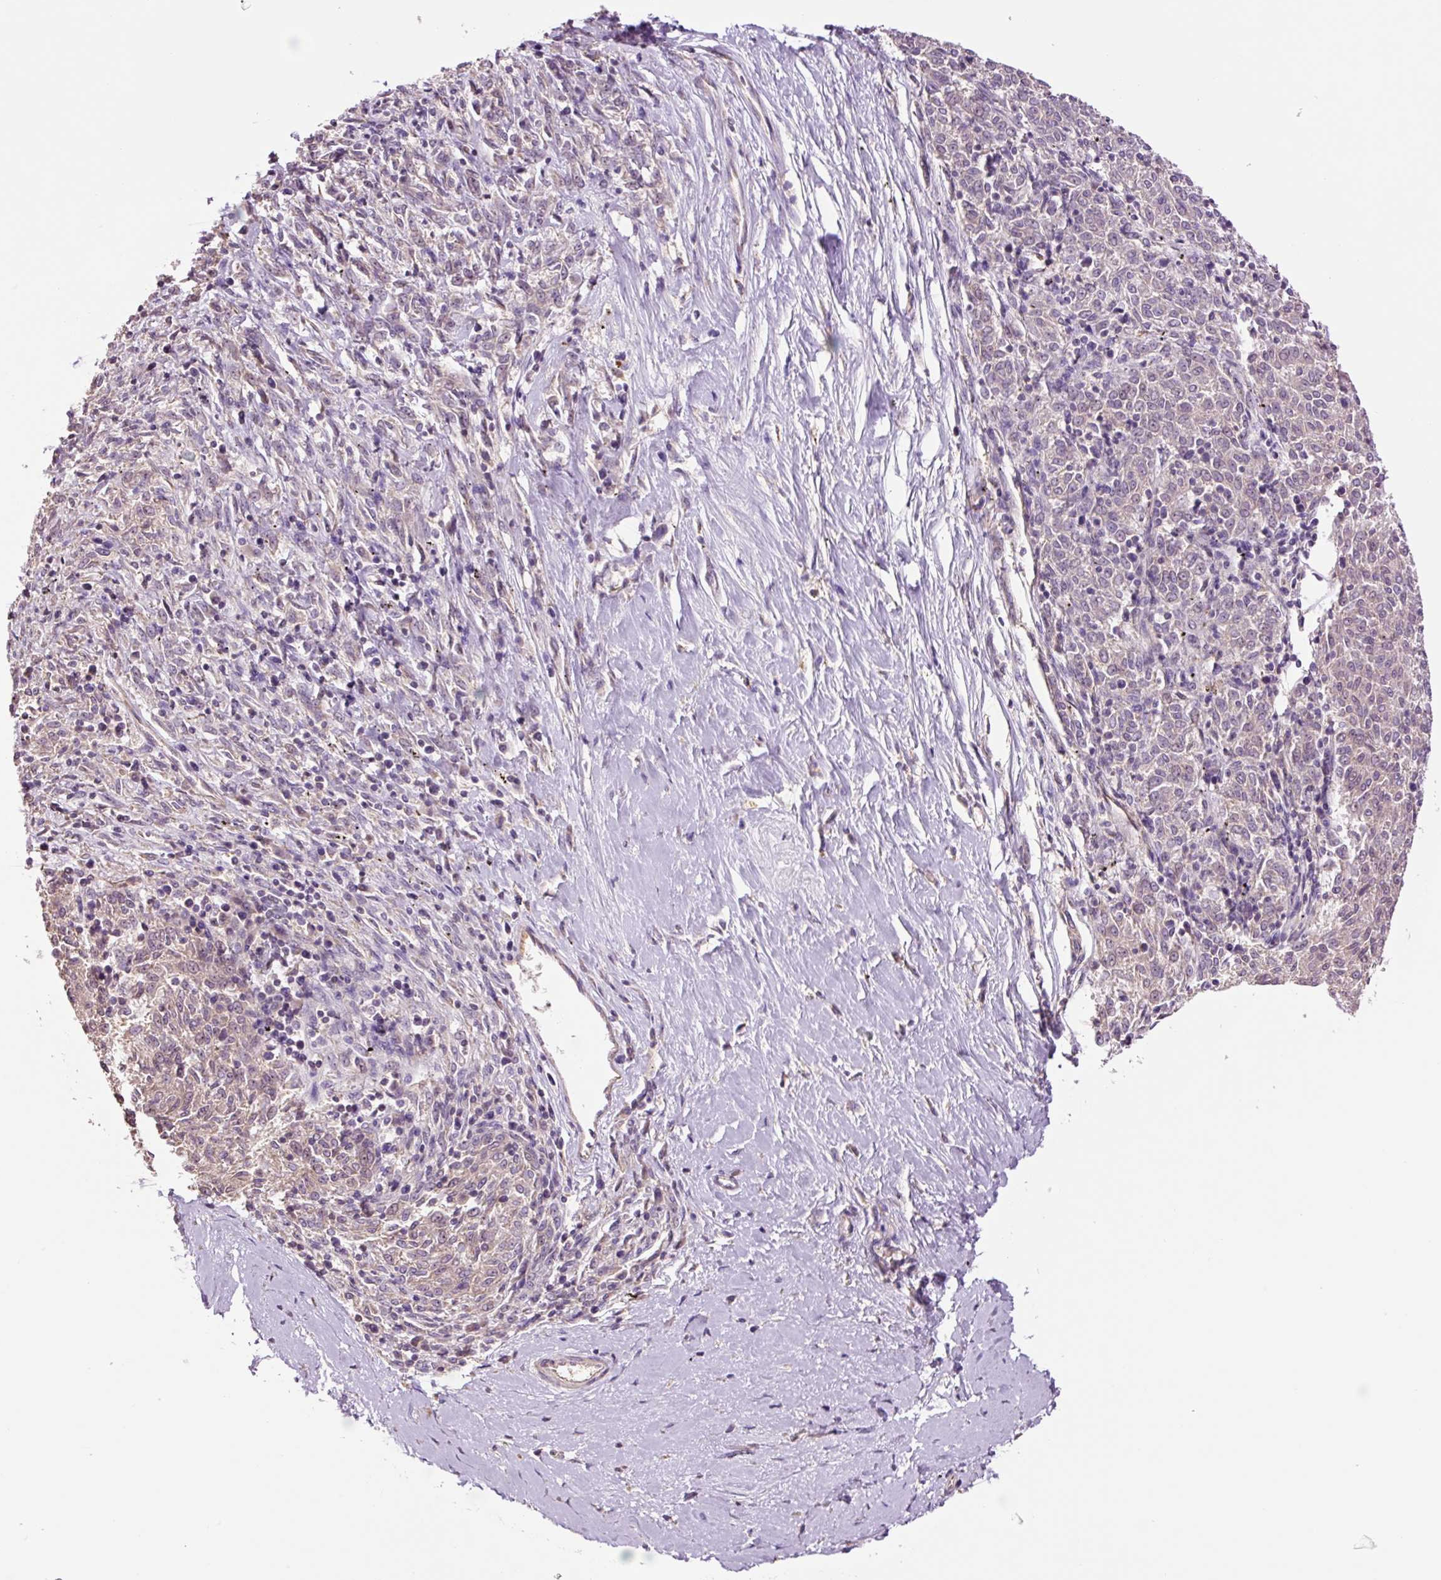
{"staining": {"intensity": "weak", "quantity": "<25%", "location": "cytoplasmic/membranous"}, "tissue": "melanoma", "cell_type": "Tumor cells", "image_type": "cancer", "snomed": [{"axis": "morphology", "description": "Malignant melanoma, NOS"}, {"axis": "topography", "description": "Skin"}], "caption": "Human melanoma stained for a protein using IHC reveals no staining in tumor cells.", "gene": "TMEM235", "patient": {"sex": "female", "age": 72}}